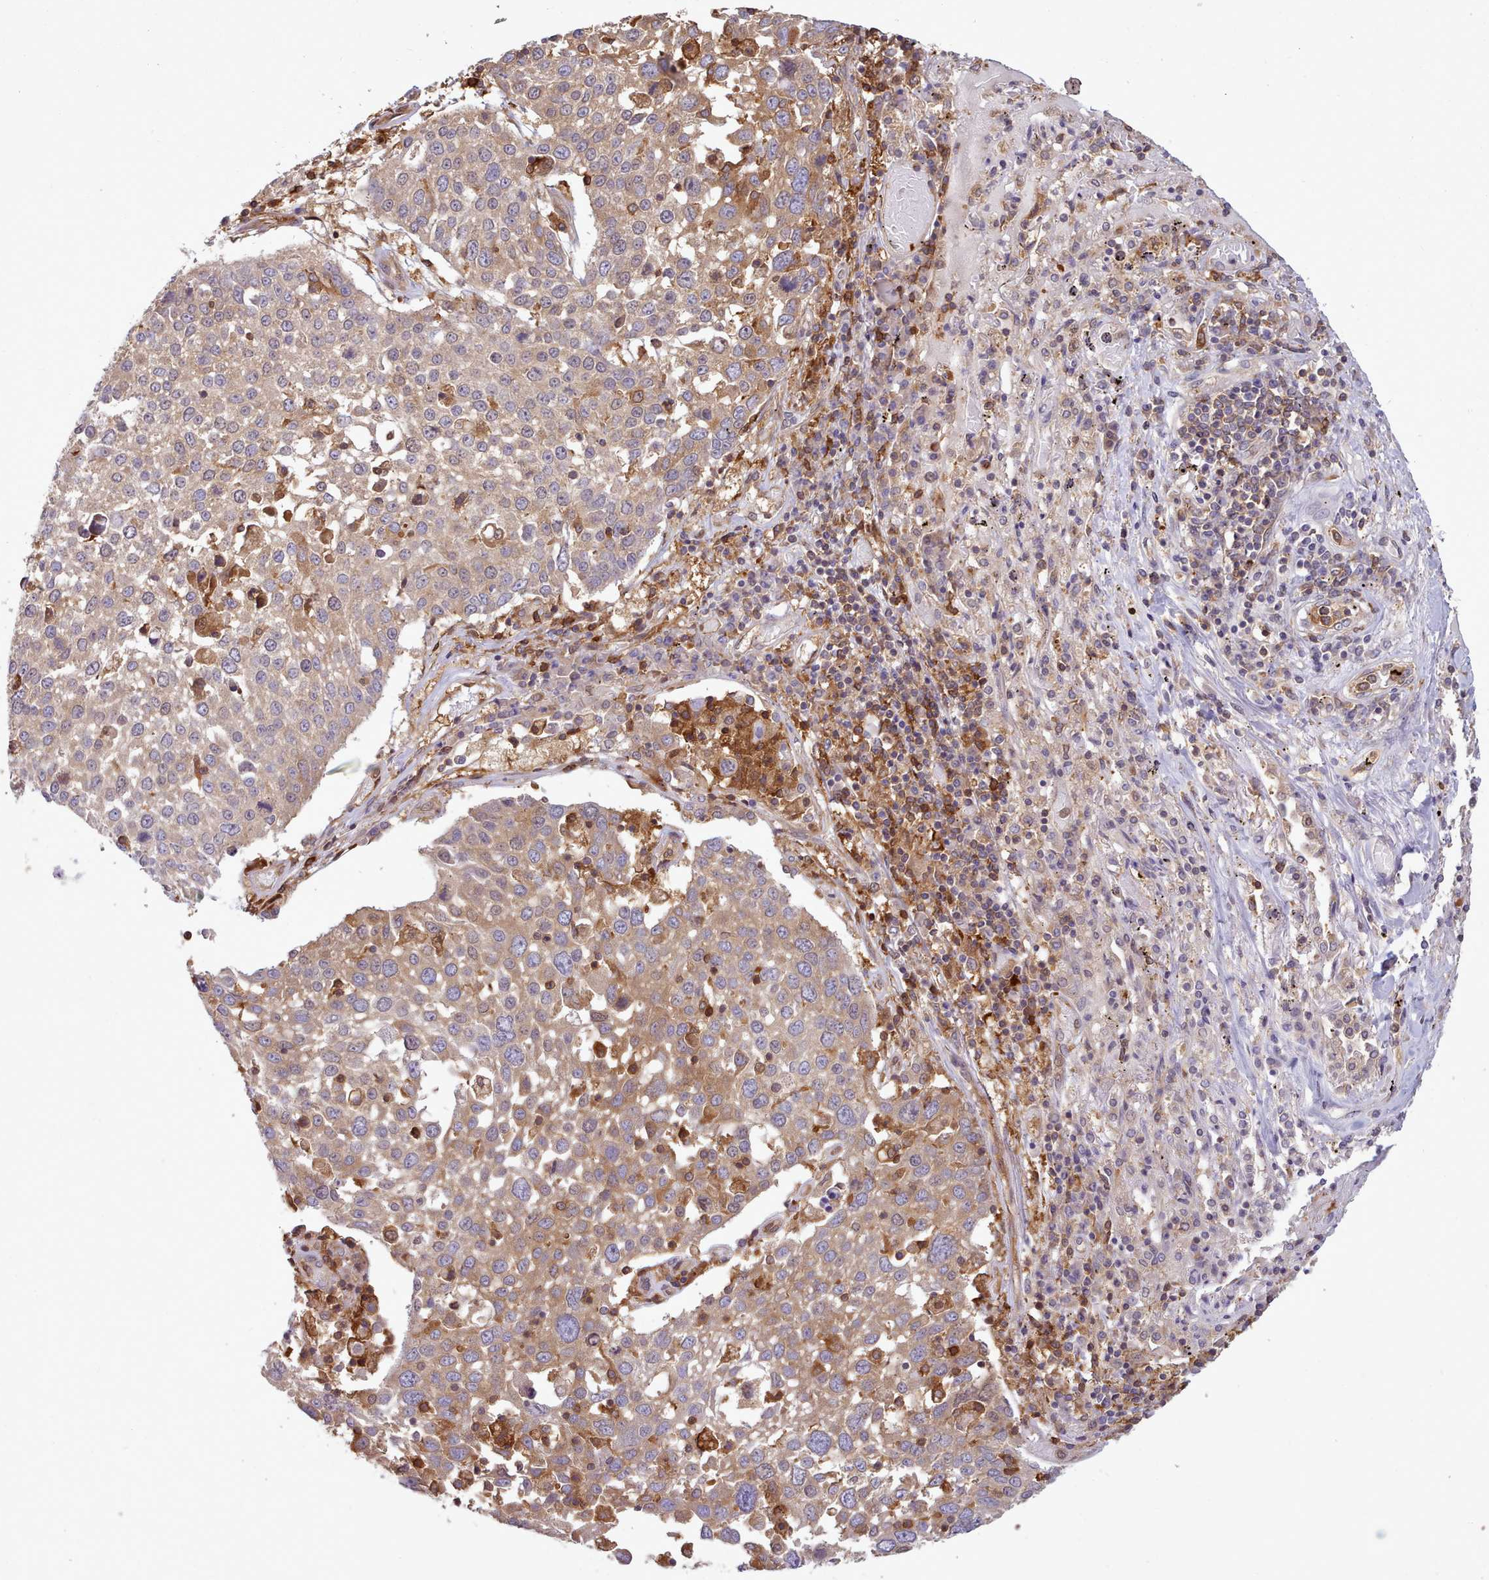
{"staining": {"intensity": "moderate", "quantity": "25%-75%", "location": "cytoplasmic/membranous"}, "tissue": "lung cancer", "cell_type": "Tumor cells", "image_type": "cancer", "snomed": [{"axis": "morphology", "description": "Squamous cell carcinoma, NOS"}, {"axis": "topography", "description": "Lung"}], "caption": "This image exhibits lung cancer stained with IHC to label a protein in brown. The cytoplasmic/membranous of tumor cells show moderate positivity for the protein. Nuclei are counter-stained blue.", "gene": "SLC4A9", "patient": {"sex": "male", "age": 65}}